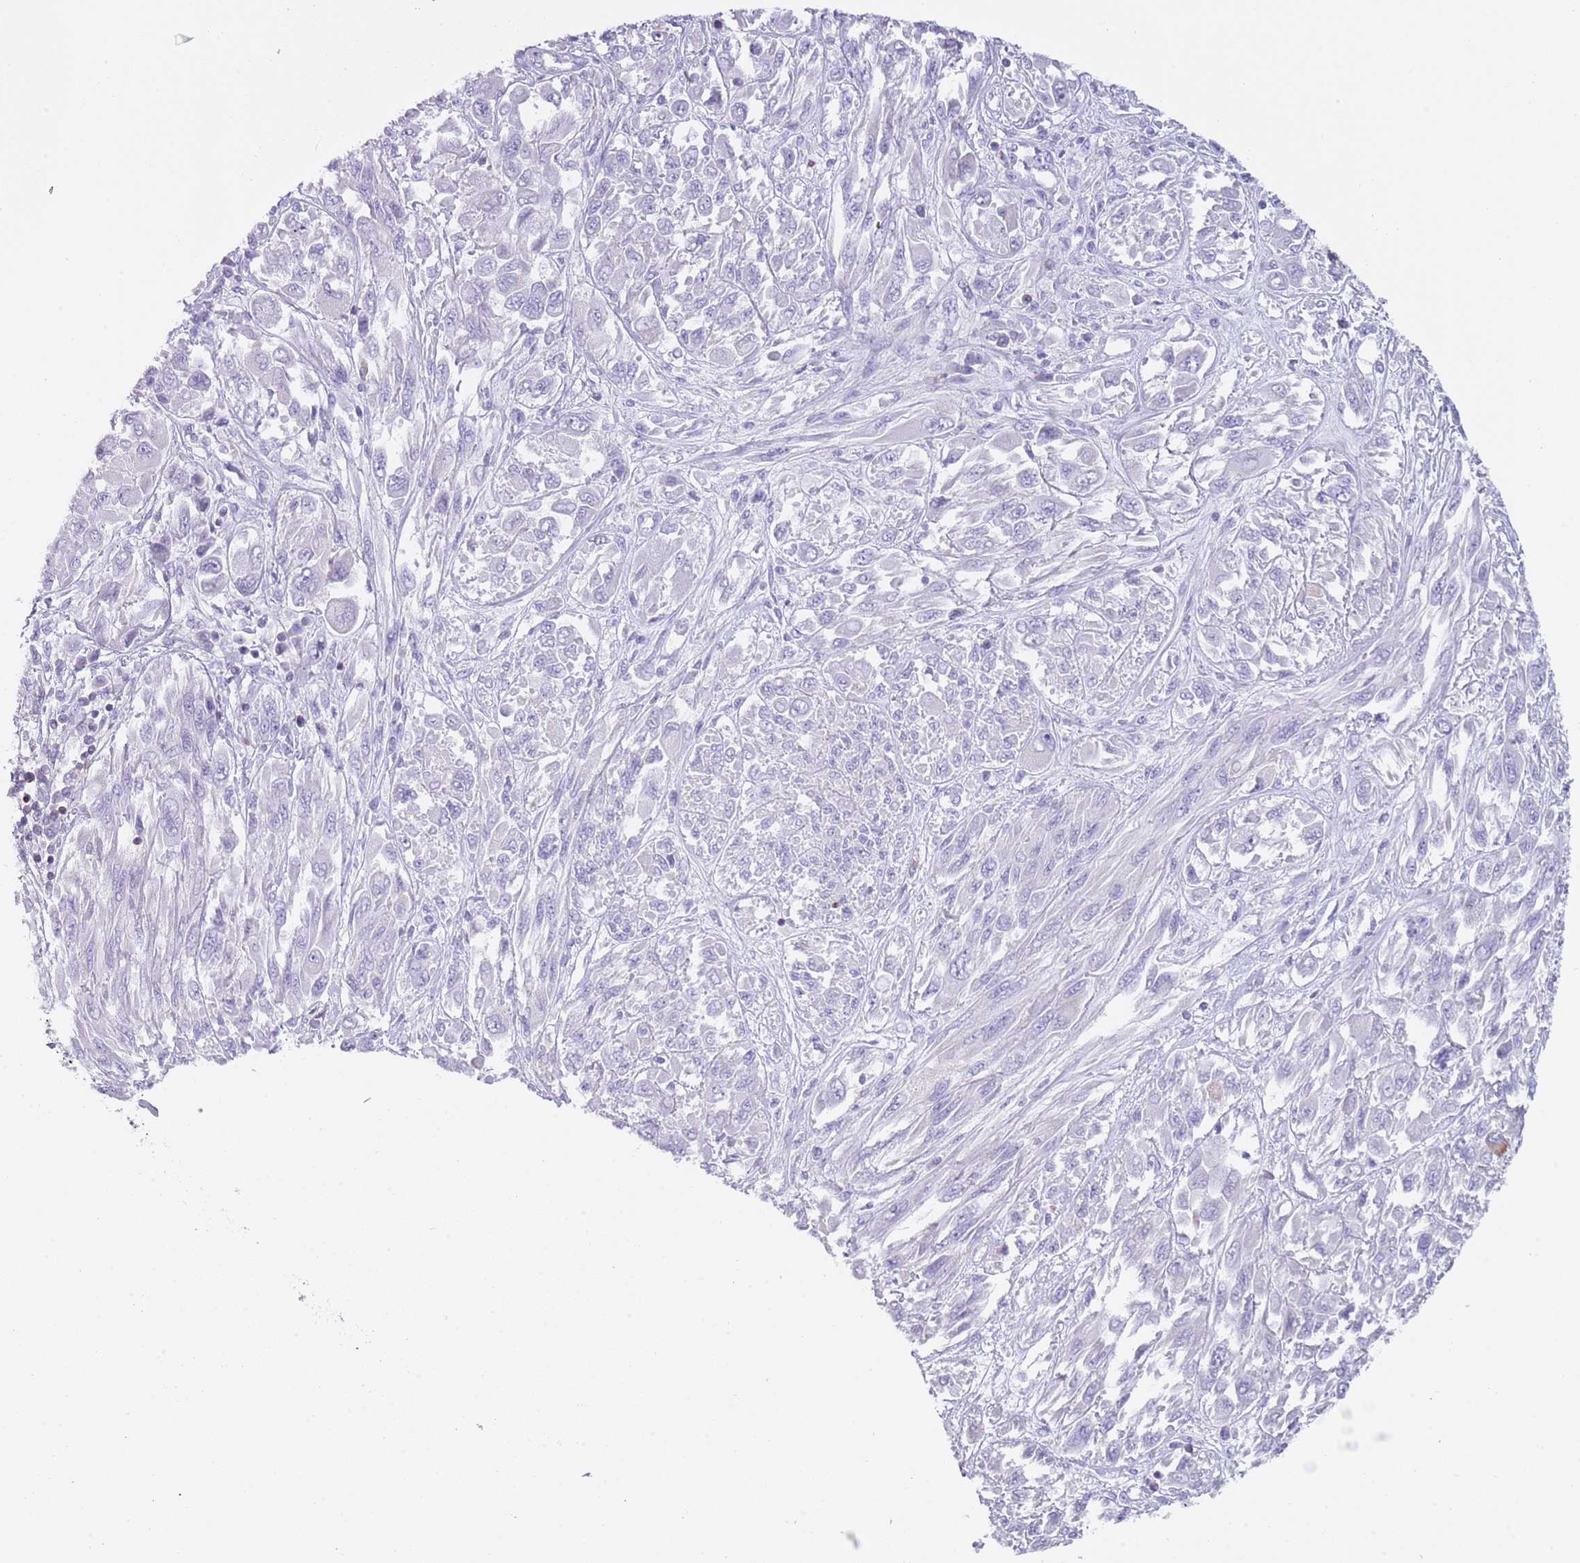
{"staining": {"intensity": "negative", "quantity": "none", "location": "none"}, "tissue": "melanoma", "cell_type": "Tumor cells", "image_type": "cancer", "snomed": [{"axis": "morphology", "description": "Malignant melanoma, NOS"}, {"axis": "topography", "description": "Skin"}], "caption": "Tumor cells show no significant protein staining in melanoma. (DAB immunohistochemistry visualized using brightfield microscopy, high magnification).", "gene": "NBPF20", "patient": {"sex": "female", "age": 91}}